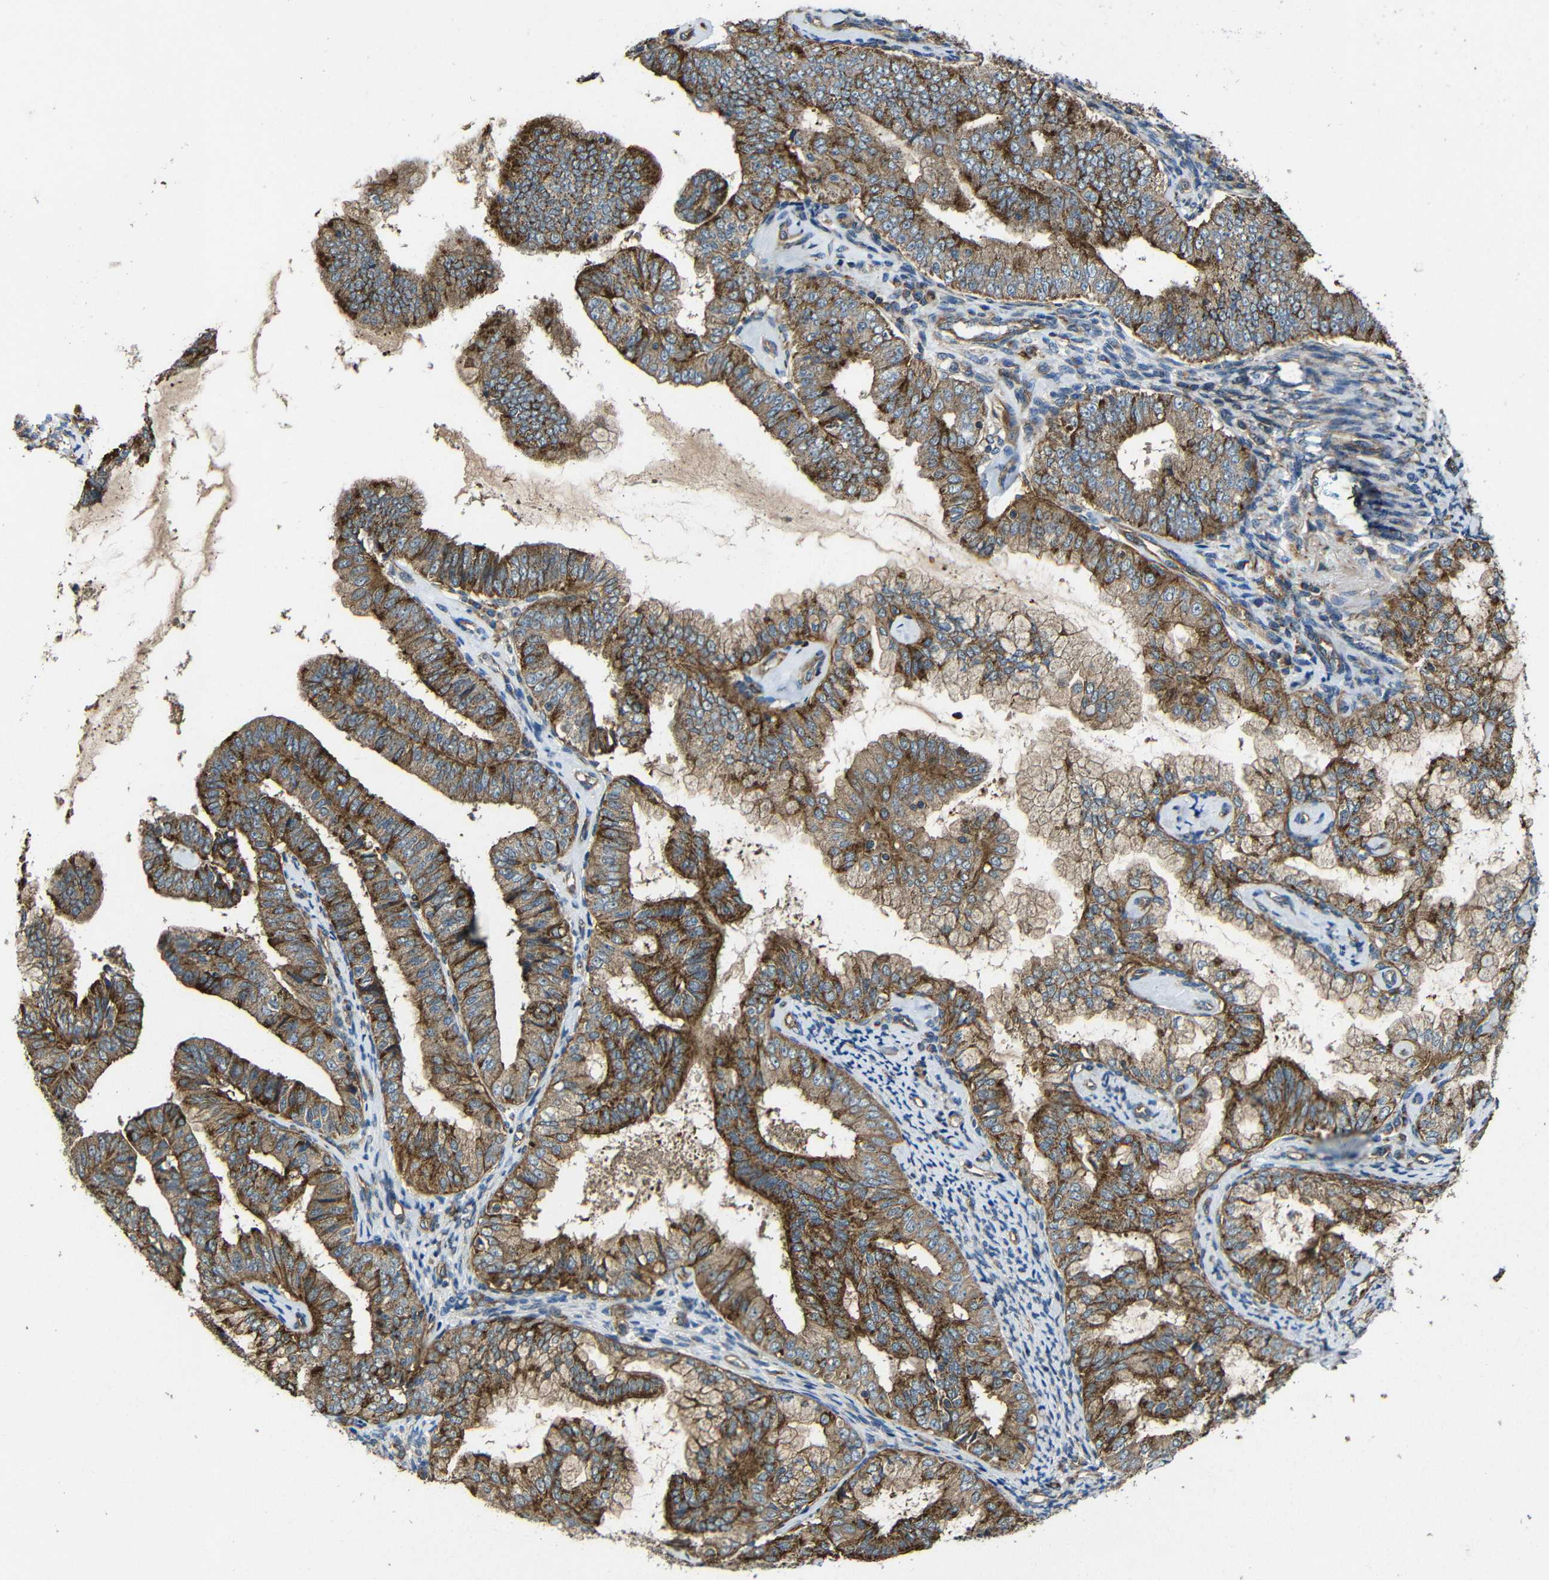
{"staining": {"intensity": "strong", "quantity": "25%-75%", "location": "cytoplasmic/membranous"}, "tissue": "endometrial cancer", "cell_type": "Tumor cells", "image_type": "cancer", "snomed": [{"axis": "morphology", "description": "Adenocarcinoma, NOS"}, {"axis": "topography", "description": "Endometrium"}], "caption": "Endometrial adenocarcinoma tissue displays strong cytoplasmic/membranous positivity in approximately 25%-75% of tumor cells, visualized by immunohistochemistry.", "gene": "PTCH1", "patient": {"sex": "female", "age": 63}}